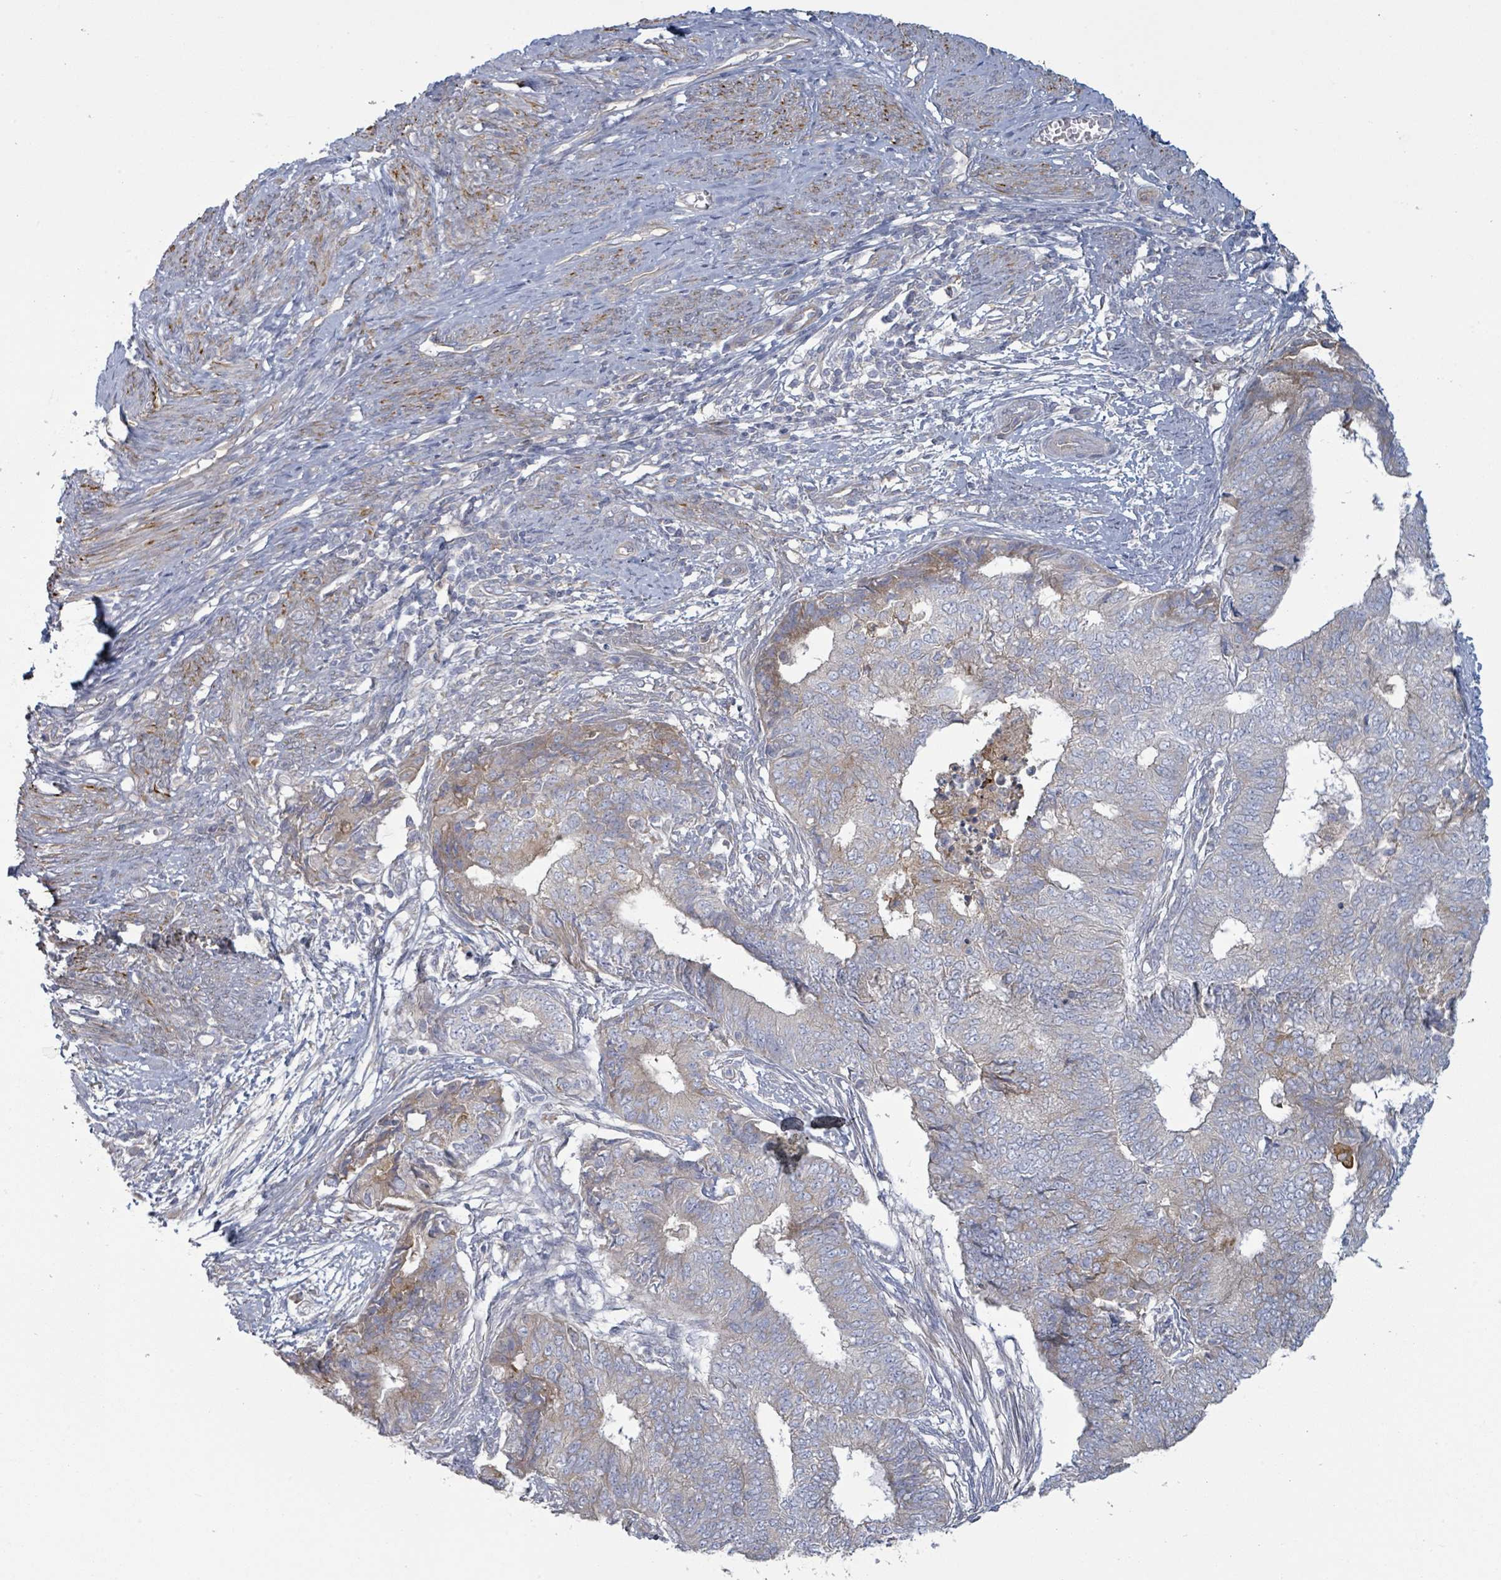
{"staining": {"intensity": "weak", "quantity": "25%-75%", "location": "cytoplasmic/membranous"}, "tissue": "endometrial cancer", "cell_type": "Tumor cells", "image_type": "cancer", "snomed": [{"axis": "morphology", "description": "Adenocarcinoma, NOS"}, {"axis": "topography", "description": "Endometrium"}], "caption": "The histopathology image shows immunohistochemical staining of endometrial cancer (adenocarcinoma). There is weak cytoplasmic/membranous positivity is identified in about 25%-75% of tumor cells.", "gene": "COL13A1", "patient": {"sex": "female", "age": 62}}